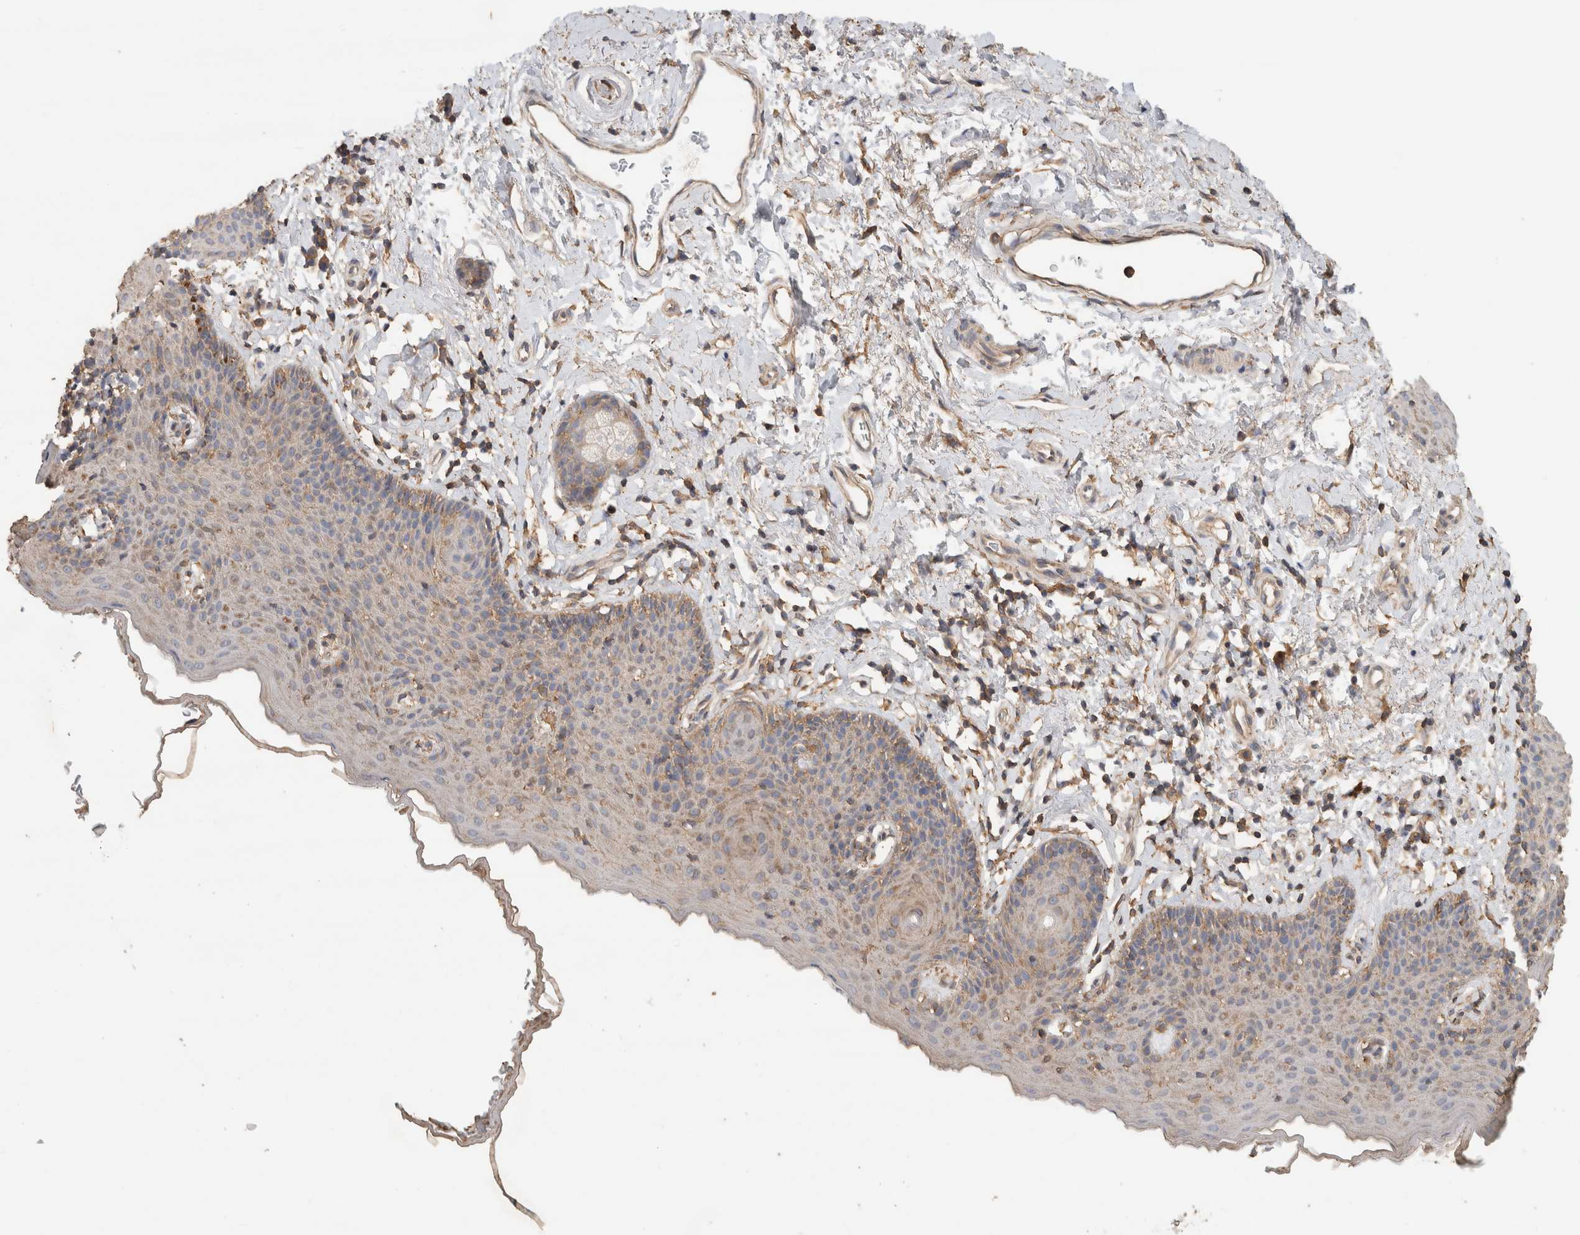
{"staining": {"intensity": "moderate", "quantity": "25%-75%", "location": "cytoplasmic/membranous"}, "tissue": "skin", "cell_type": "Epidermal cells", "image_type": "normal", "snomed": [{"axis": "morphology", "description": "Normal tissue, NOS"}, {"axis": "topography", "description": "Vulva"}], "caption": "High-magnification brightfield microscopy of unremarkable skin stained with DAB (3,3'-diaminobenzidine) (brown) and counterstained with hematoxylin (blue). epidermal cells exhibit moderate cytoplasmic/membranous expression is present in approximately25%-75% of cells. (DAB IHC with brightfield microscopy, high magnification).", "gene": "EIF4G3", "patient": {"sex": "female", "age": 66}}